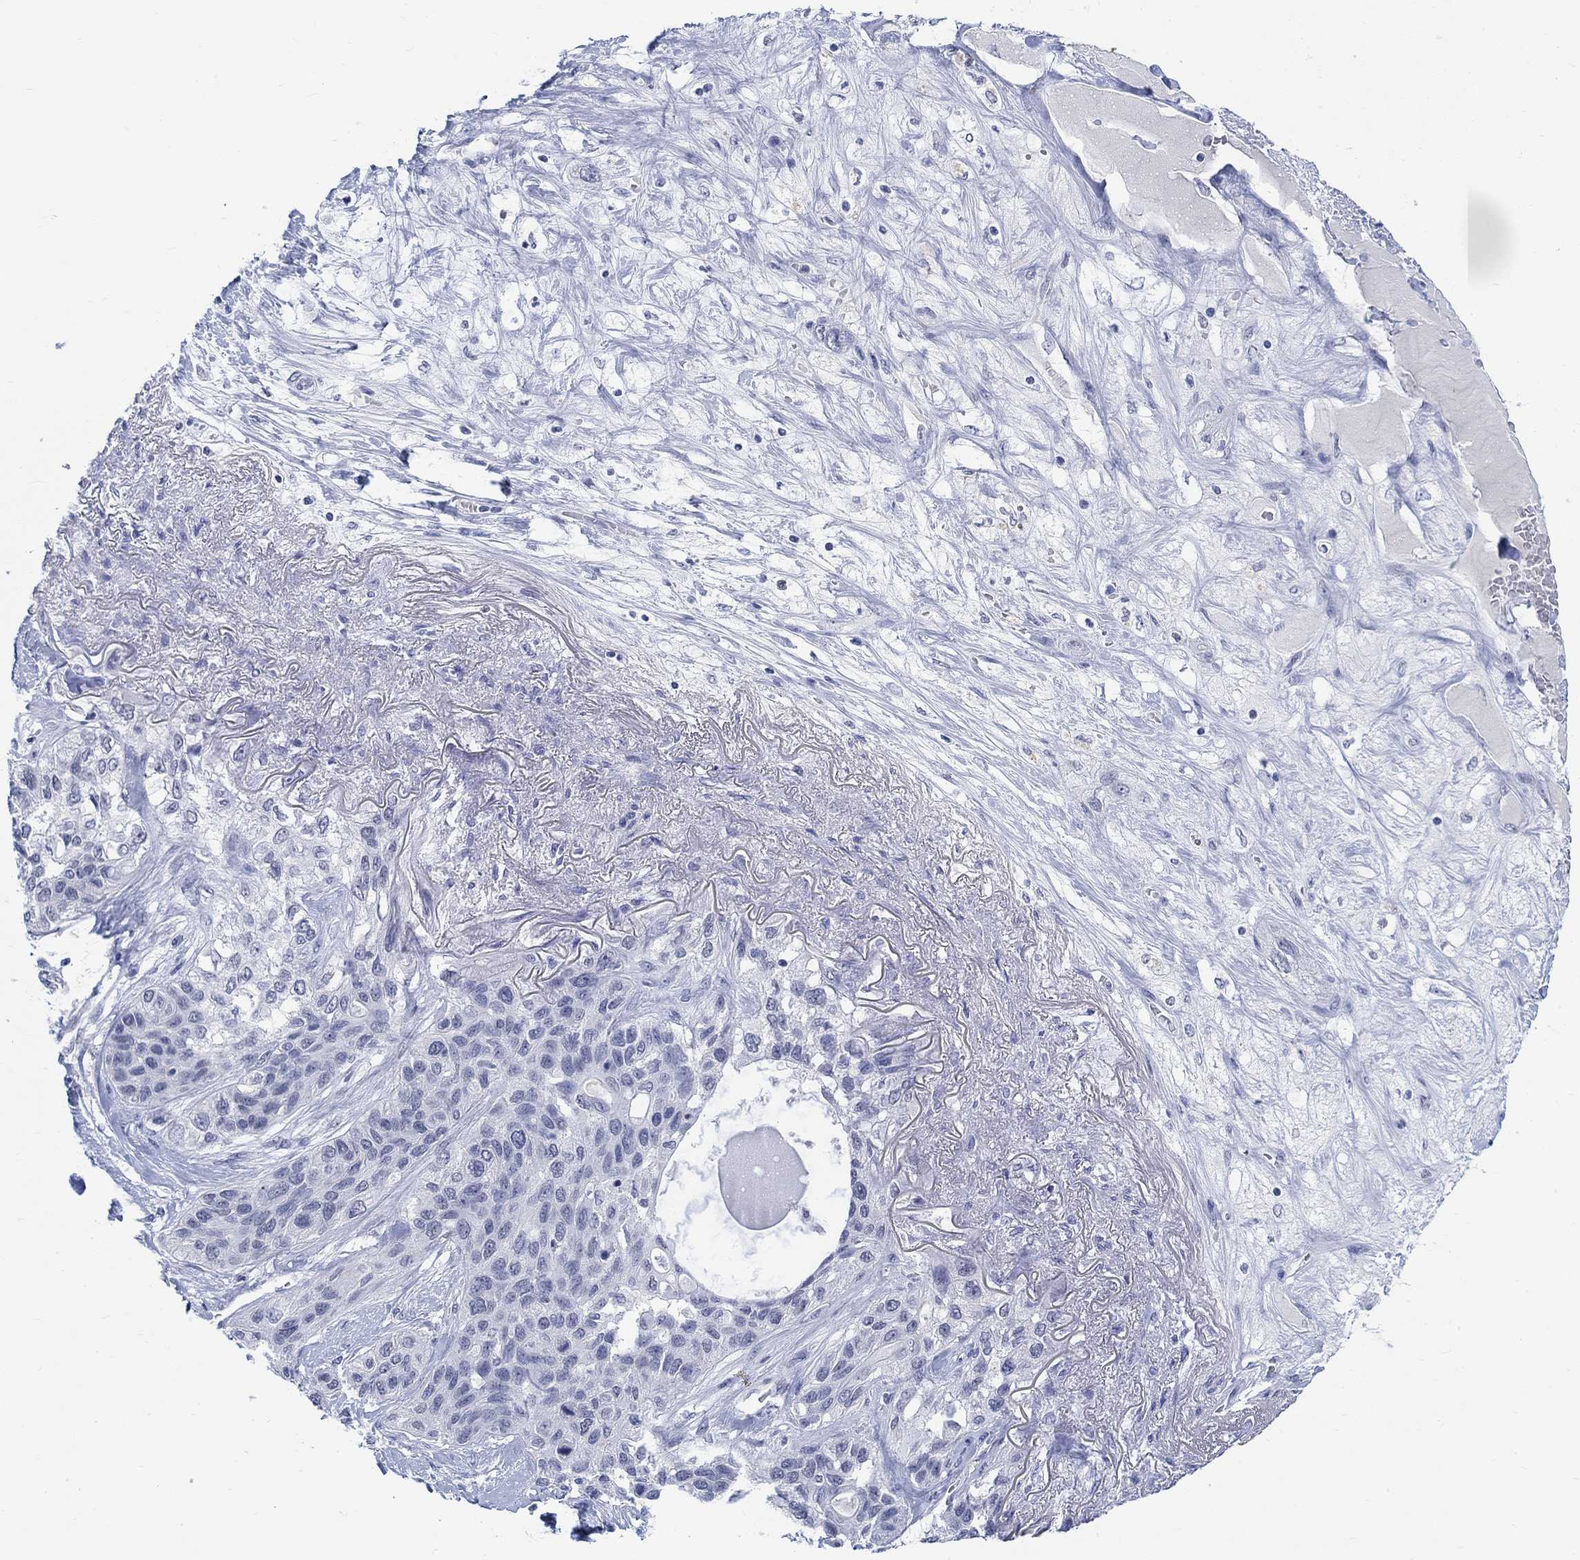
{"staining": {"intensity": "negative", "quantity": "none", "location": "none"}, "tissue": "lung cancer", "cell_type": "Tumor cells", "image_type": "cancer", "snomed": [{"axis": "morphology", "description": "Squamous cell carcinoma, NOS"}, {"axis": "topography", "description": "Lung"}], "caption": "High power microscopy histopathology image of an IHC micrograph of squamous cell carcinoma (lung), revealing no significant positivity in tumor cells.", "gene": "ANKS1B", "patient": {"sex": "female", "age": 70}}